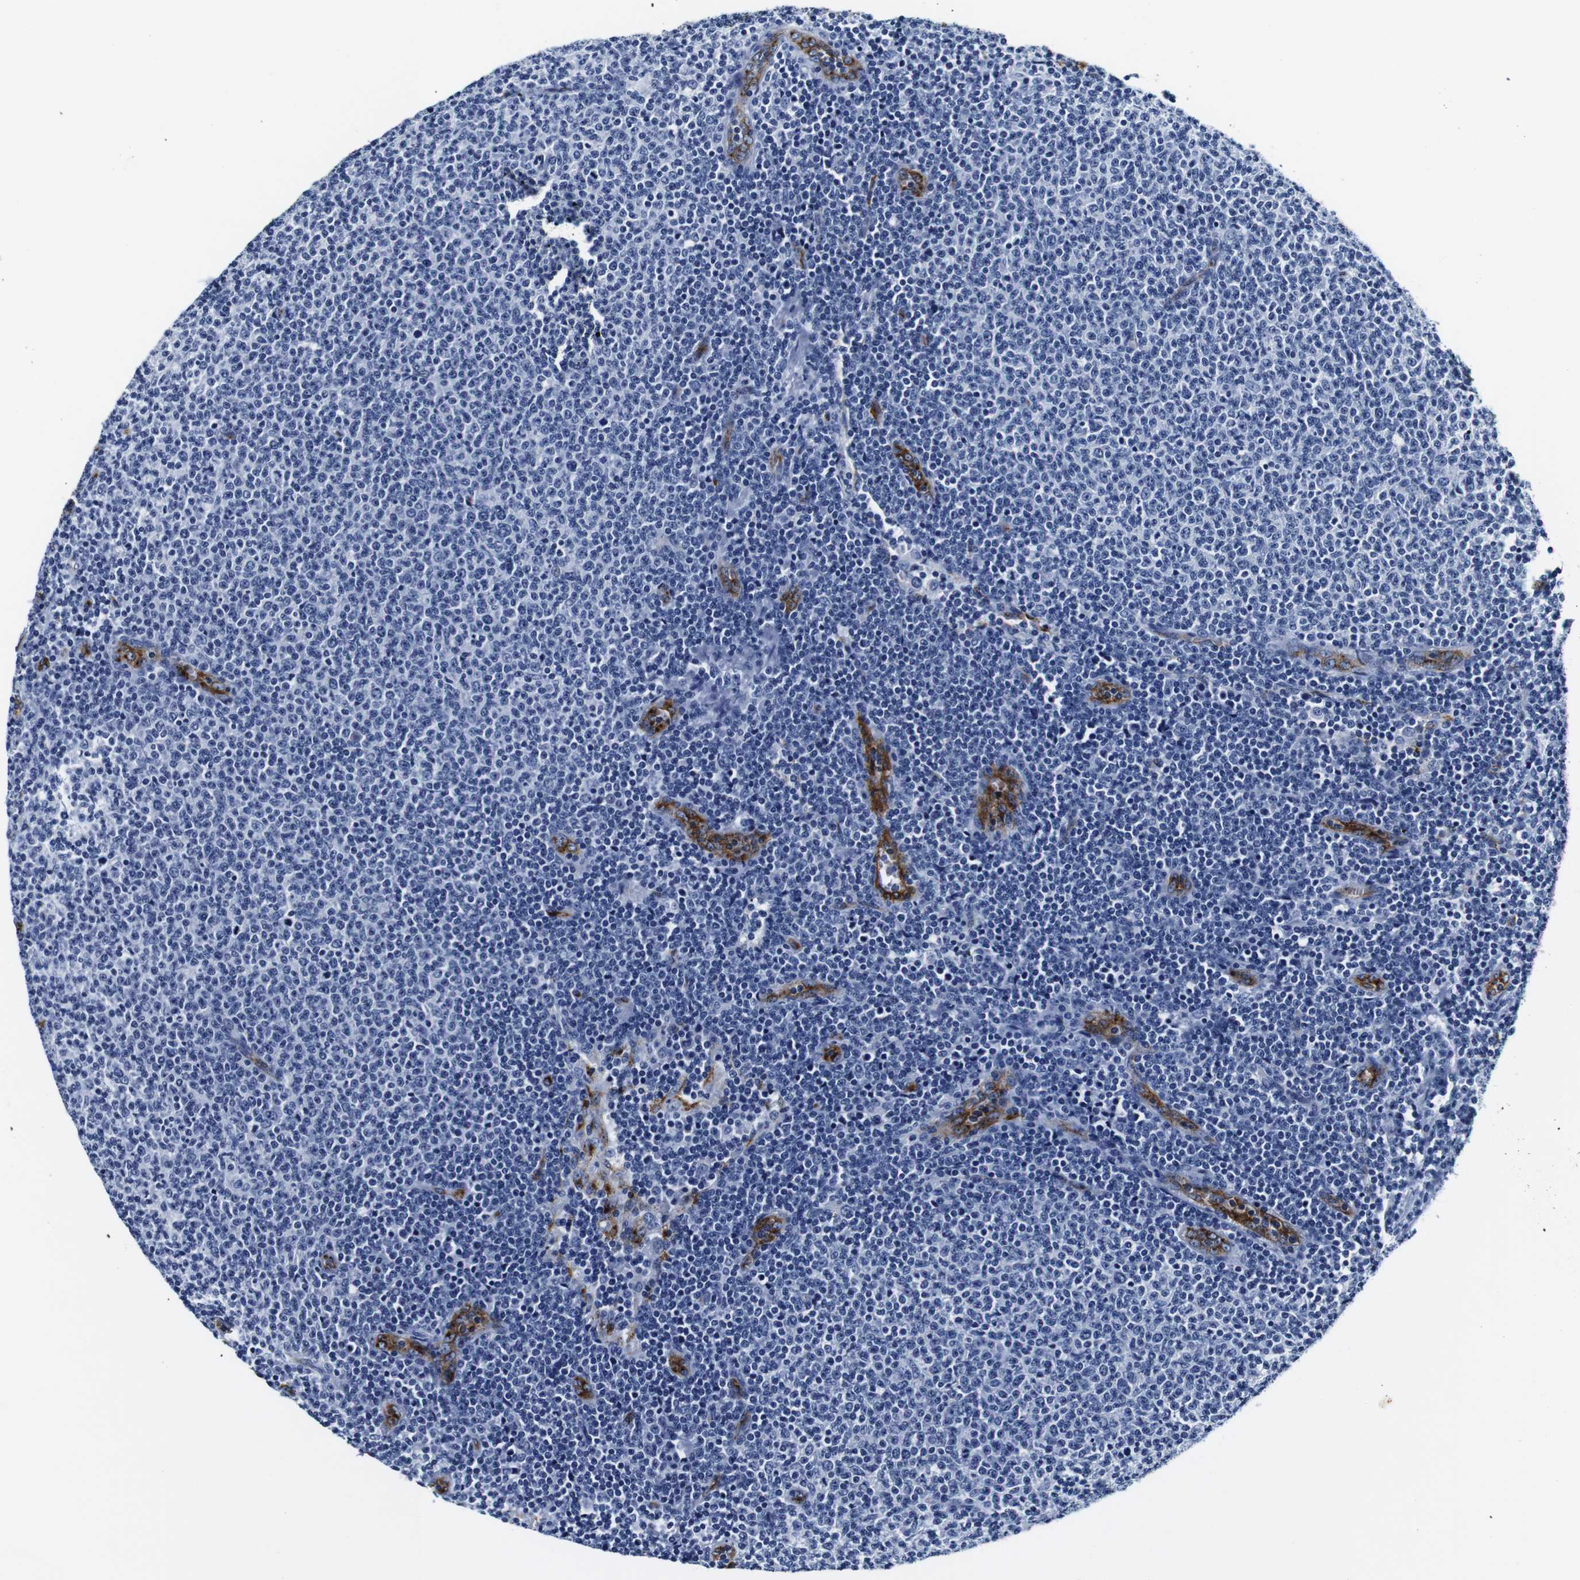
{"staining": {"intensity": "negative", "quantity": "none", "location": "none"}, "tissue": "lymphoma", "cell_type": "Tumor cells", "image_type": "cancer", "snomed": [{"axis": "morphology", "description": "Malignant lymphoma, non-Hodgkin's type, Low grade"}, {"axis": "topography", "description": "Lymph node"}], "caption": "High power microscopy photomicrograph of an IHC histopathology image of low-grade malignant lymphoma, non-Hodgkin's type, revealing no significant positivity in tumor cells. Brightfield microscopy of immunohistochemistry stained with DAB (3,3'-diaminobenzidine) (brown) and hematoxylin (blue), captured at high magnification.", "gene": "MUC4", "patient": {"sex": "male", "age": 66}}